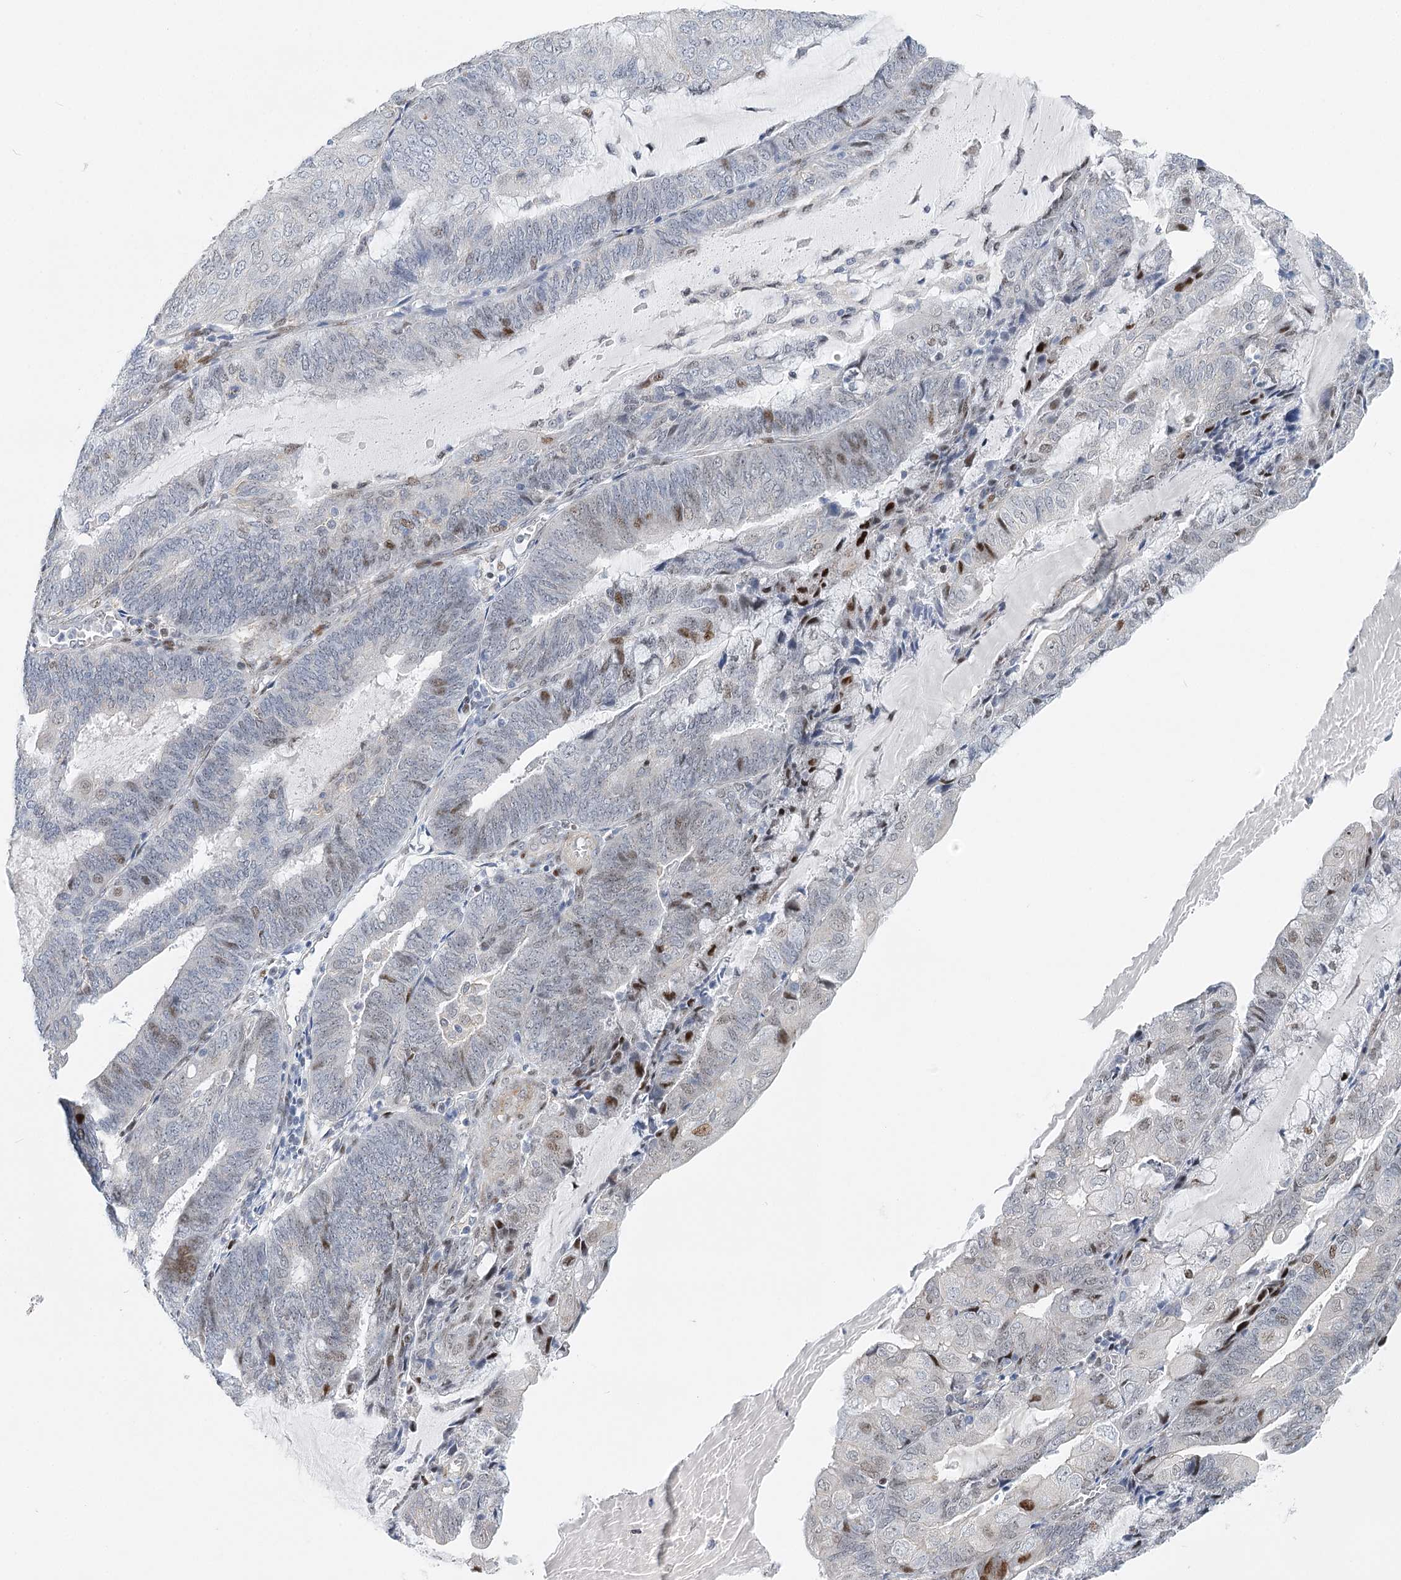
{"staining": {"intensity": "weak", "quantity": "<25%", "location": "nuclear"}, "tissue": "endometrial cancer", "cell_type": "Tumor cells", "image_type": "cancer", "snomed": [{"axis": "morphology", "description": "Adenocarcinoma, NOS"}, {"axis": "topography", "description": "Endometrium"}], "caption": "Tumor cells are negative for protein expression in human endometrial cancer.", "gene": "CAMTA1", "patient": {"sex": "female", "age": 81}}